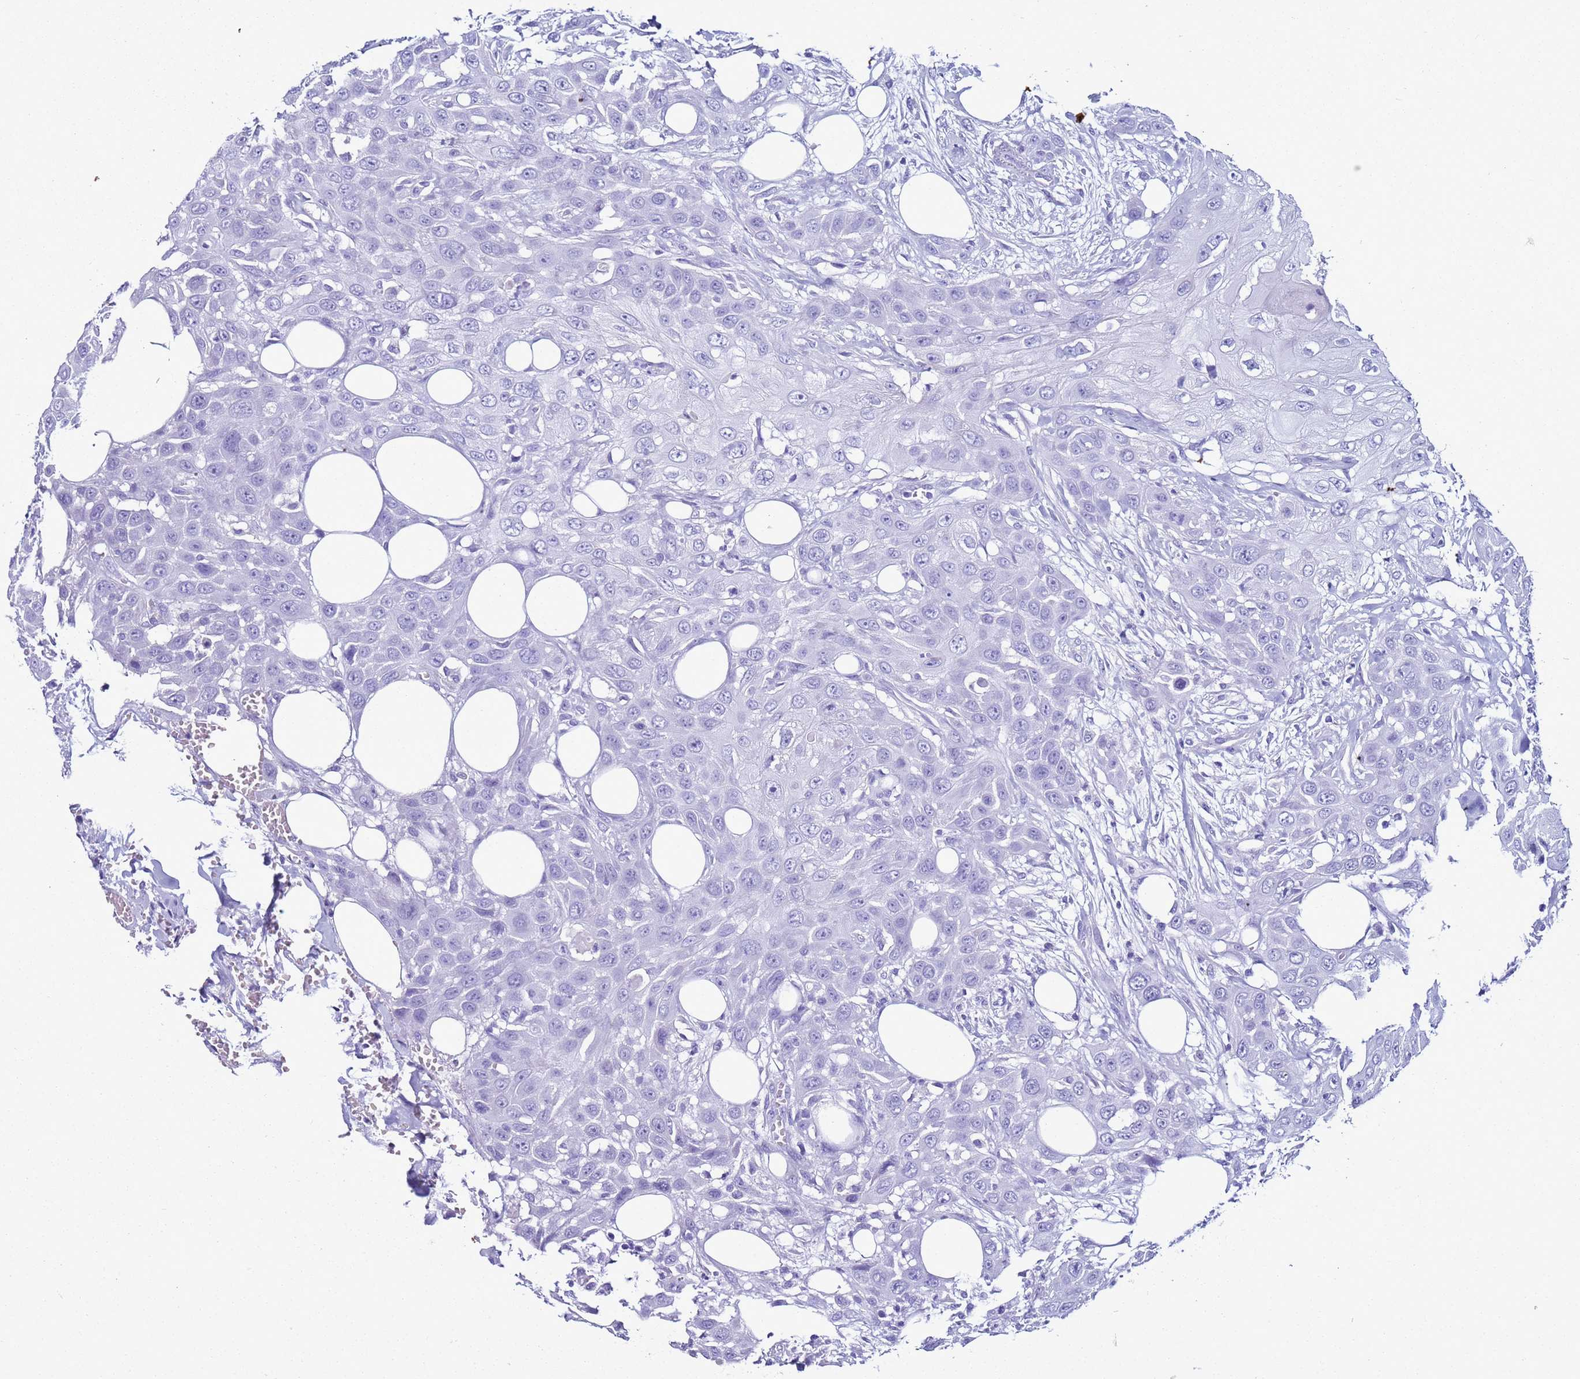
{"staining": {"intensity": "negative", "quantity": "none", "location": "none"}, "tissue": "head and neck cancer", "cell_type": "Tumor cells", "image_type": "cancer", "snomed": [{"axis": "morphology", "description": "Squamous cell carcinoma, NOS"}, {"axis": "topography", "description": "Head-Neck"}], "caption": "Human head and neck cancer (squamous cell carcinoma) stained for a protein using IHC reveals no staining in tumor cells.", "gene": "LCMT1", "patient": {"sex": "male", "age": 81}}